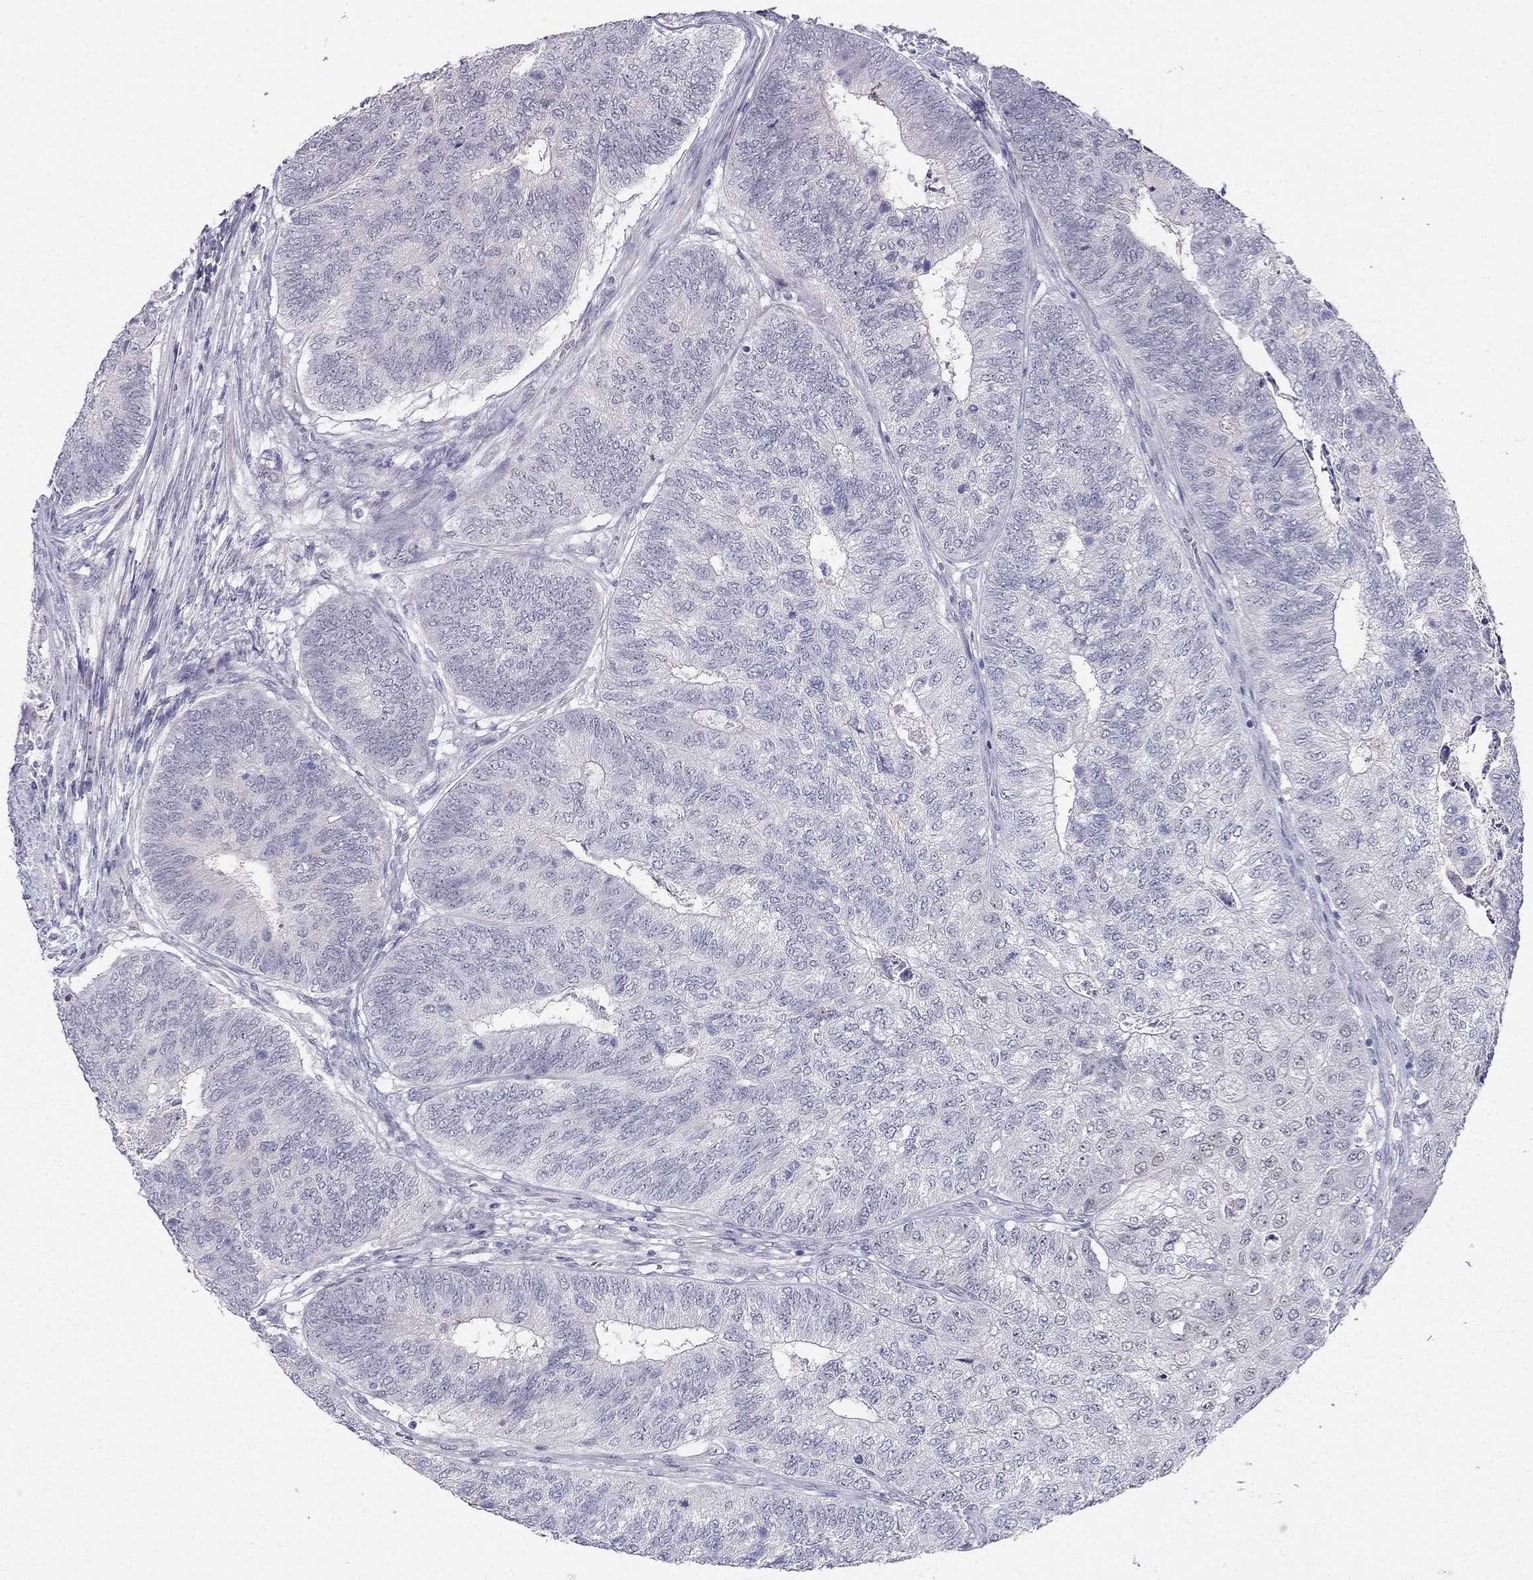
{"staining": {"intensity": "negative", "quantity": "none", "location": "none"}, "tissue": "colorectal cancer", "cell_type": "Tumor cells", "image_type": "cancer", "snomed": [{"axis": "morphology", "description": "Adenocarcinoma, NOS"}, {"axis": "topography", "description": "Colon"}], "caption": "A micrograph of human colorectal adenocarcinoma is negative for staining in tumor cells.", "gene": "BAG5", "patient": {"sex": "female", "age": 67}}